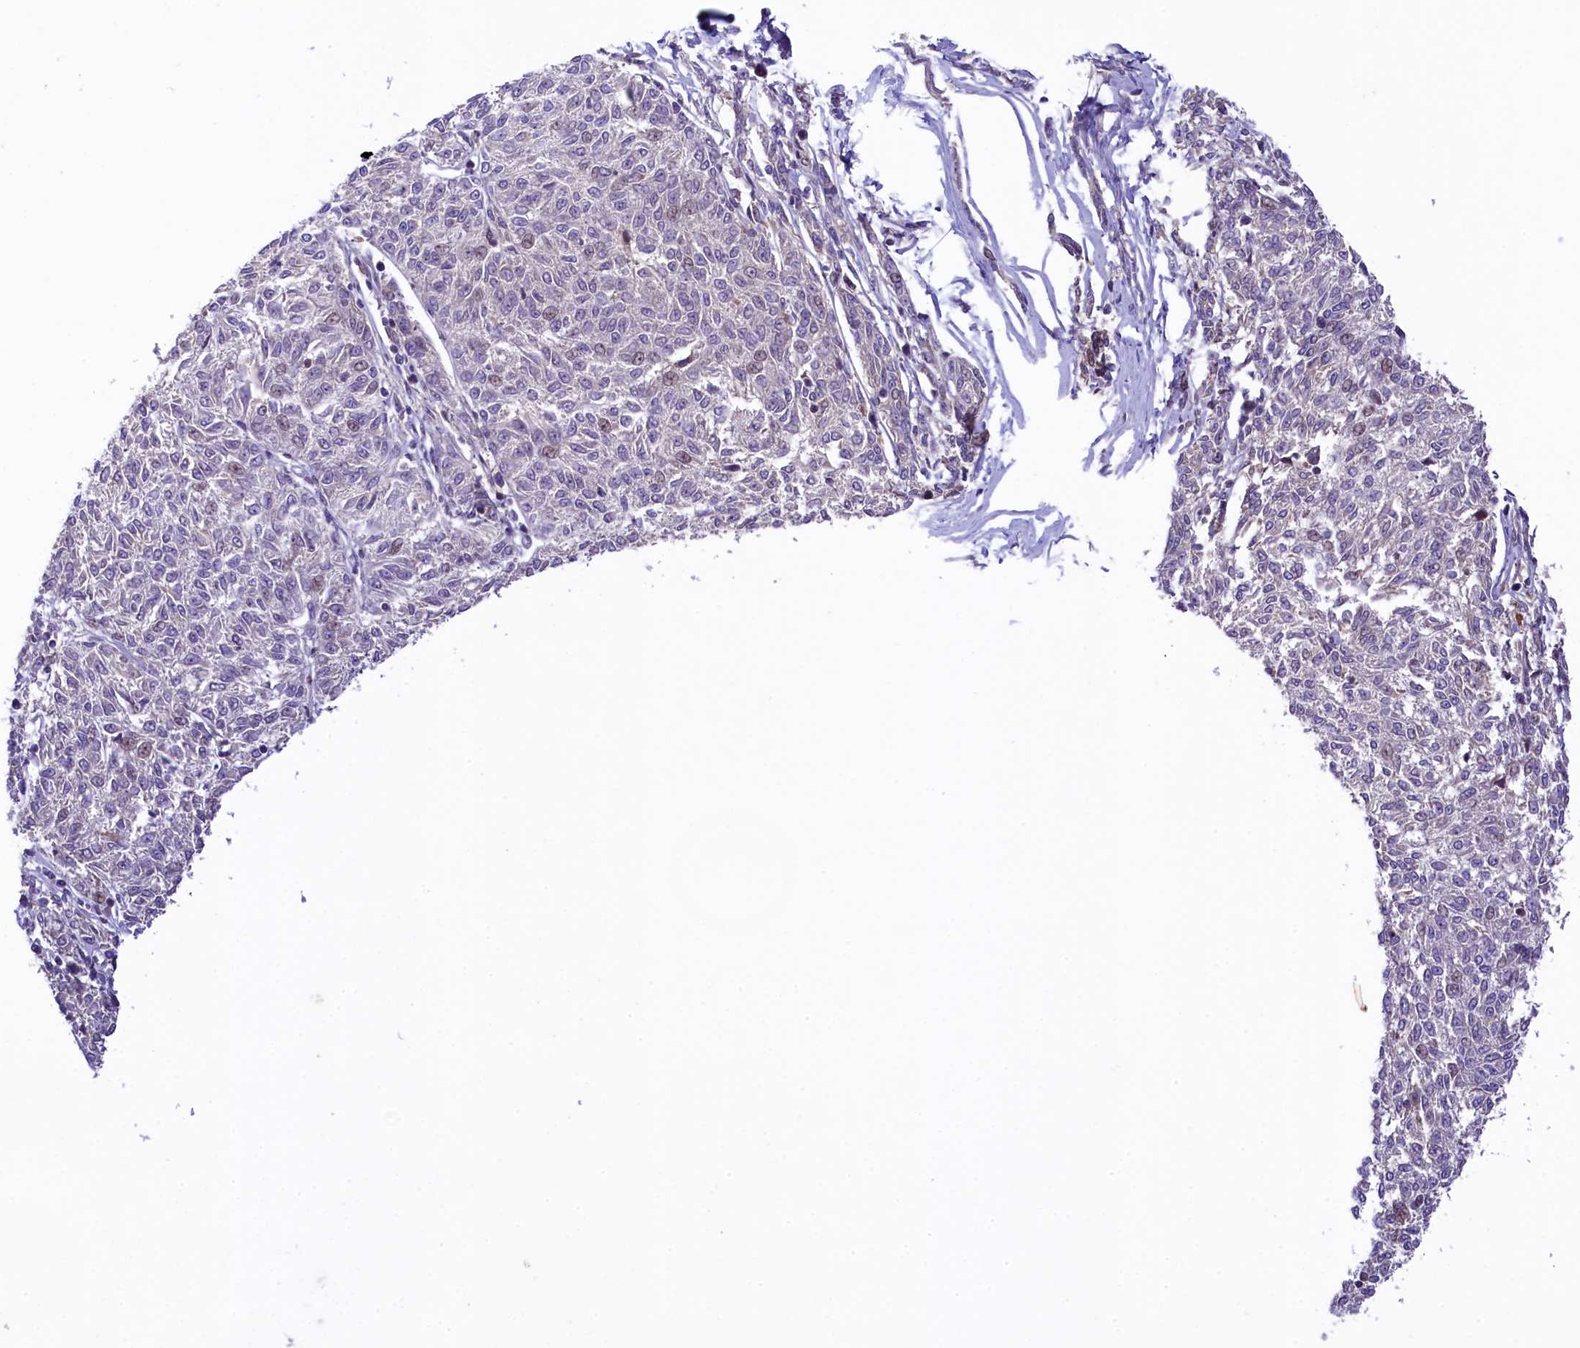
{"staining": {"intensity": "weak", "quantity": "<25%", "location": "nuclear"}, "tissue": "melanoma", "cell_type": "Tumor cells", "image_type": "cancer", "snomed": [{"axis": "morphology", "description": "Malignant melanoma, NOS"}, {"axis": "topography", "description": "Skin"}], "caption": "Immunohistochemistry of human melanoma demonstrates no expression in tumor cells.", "gene": "RBBP8", "patient": {"sex": "female", "age": 72}}